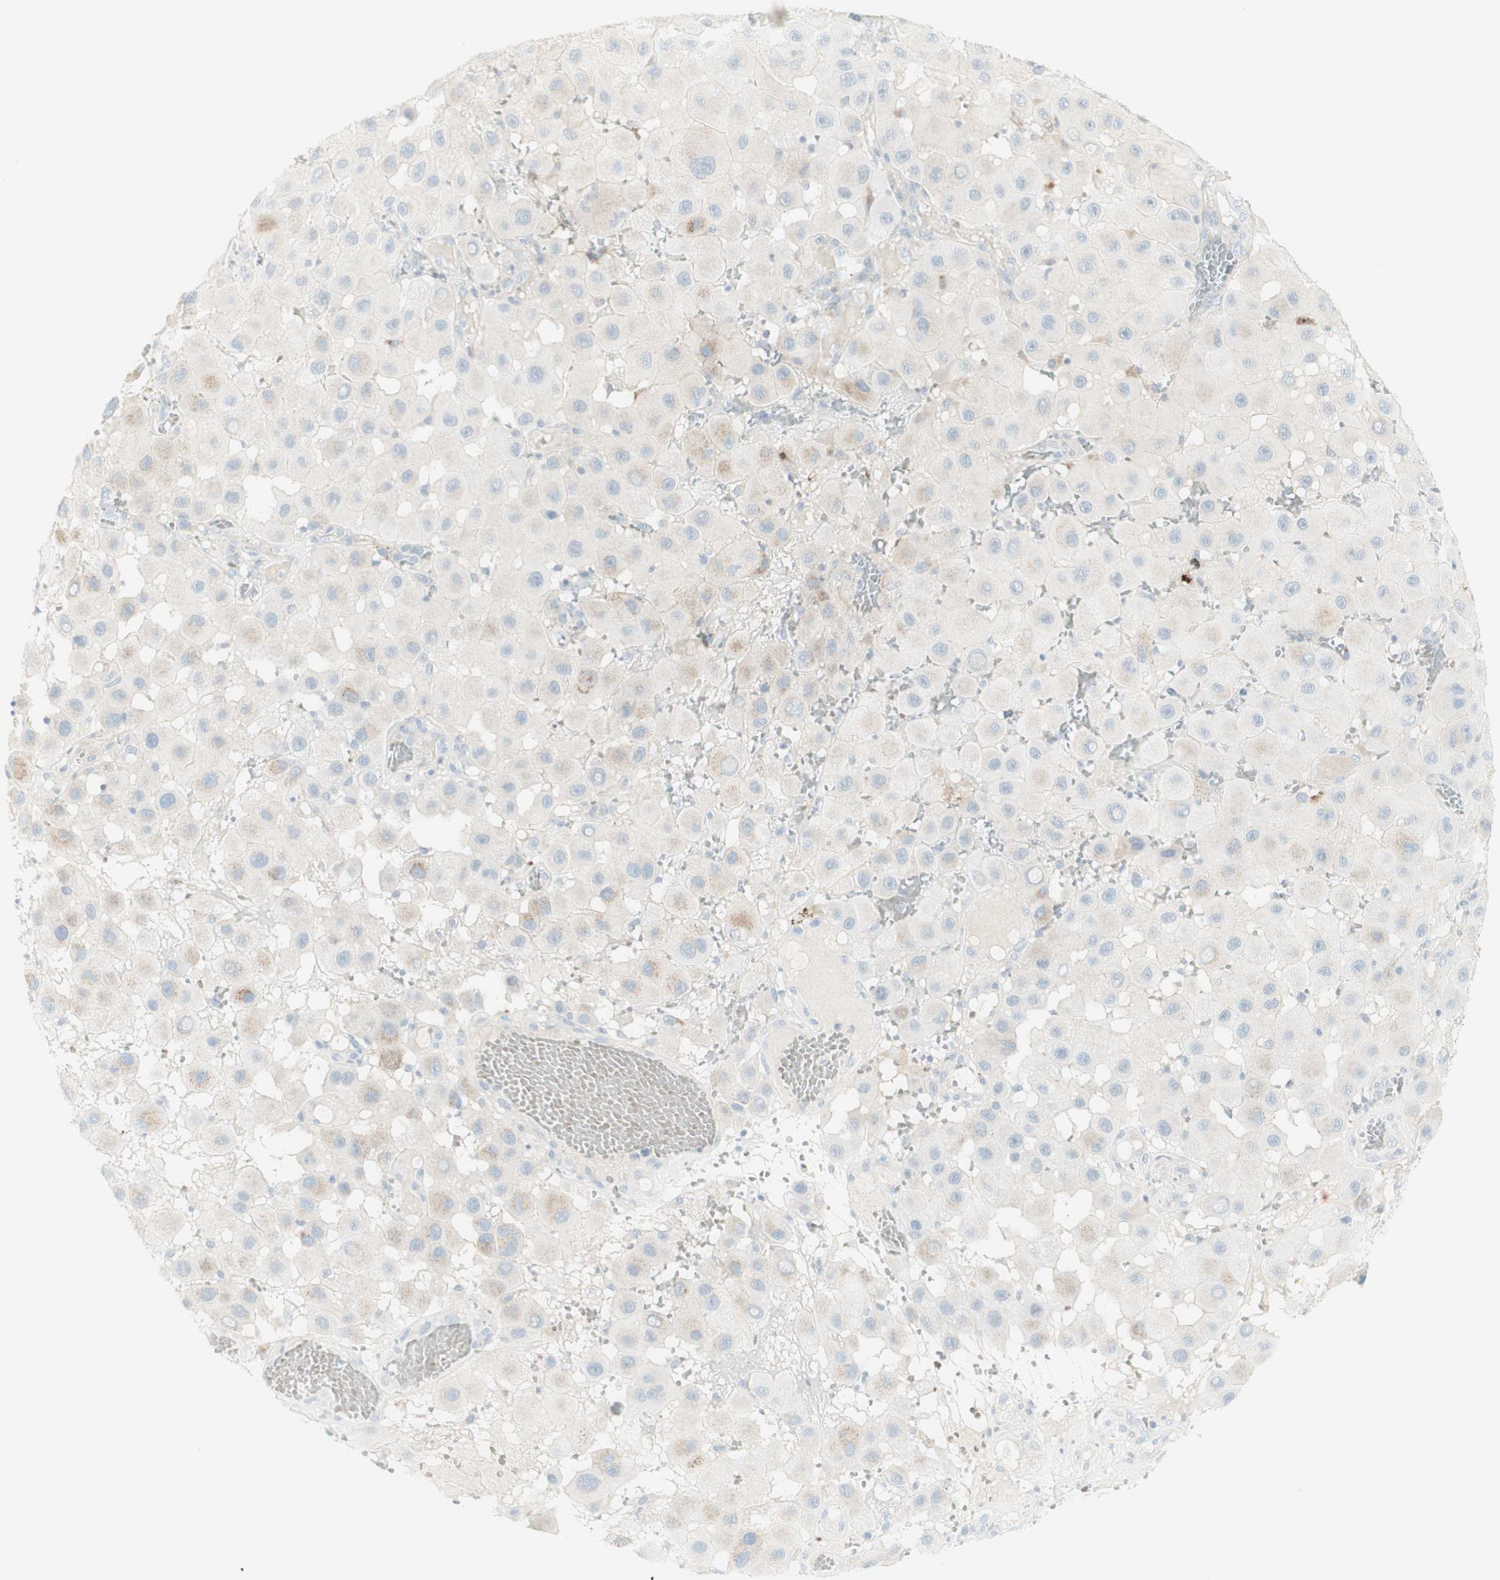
{"staining": {"intensity": "negative", "quantity": "none", "location": "none"}, "tissue": "melanoma", "cell_type": "Tumor cells", "image_type": "cancer", "snomed": [{"axis": "morphology", "description": "Malignant melanoma, NOS"}, {"axis": "topography", "description": "Skin"}], "caption": "Human melanoma stained for a protein using immunohistochemistry (IHC) shows no positivity in tumor cells.", "gene": "MDK", "patient": {"sex": "female", "age": 81}}